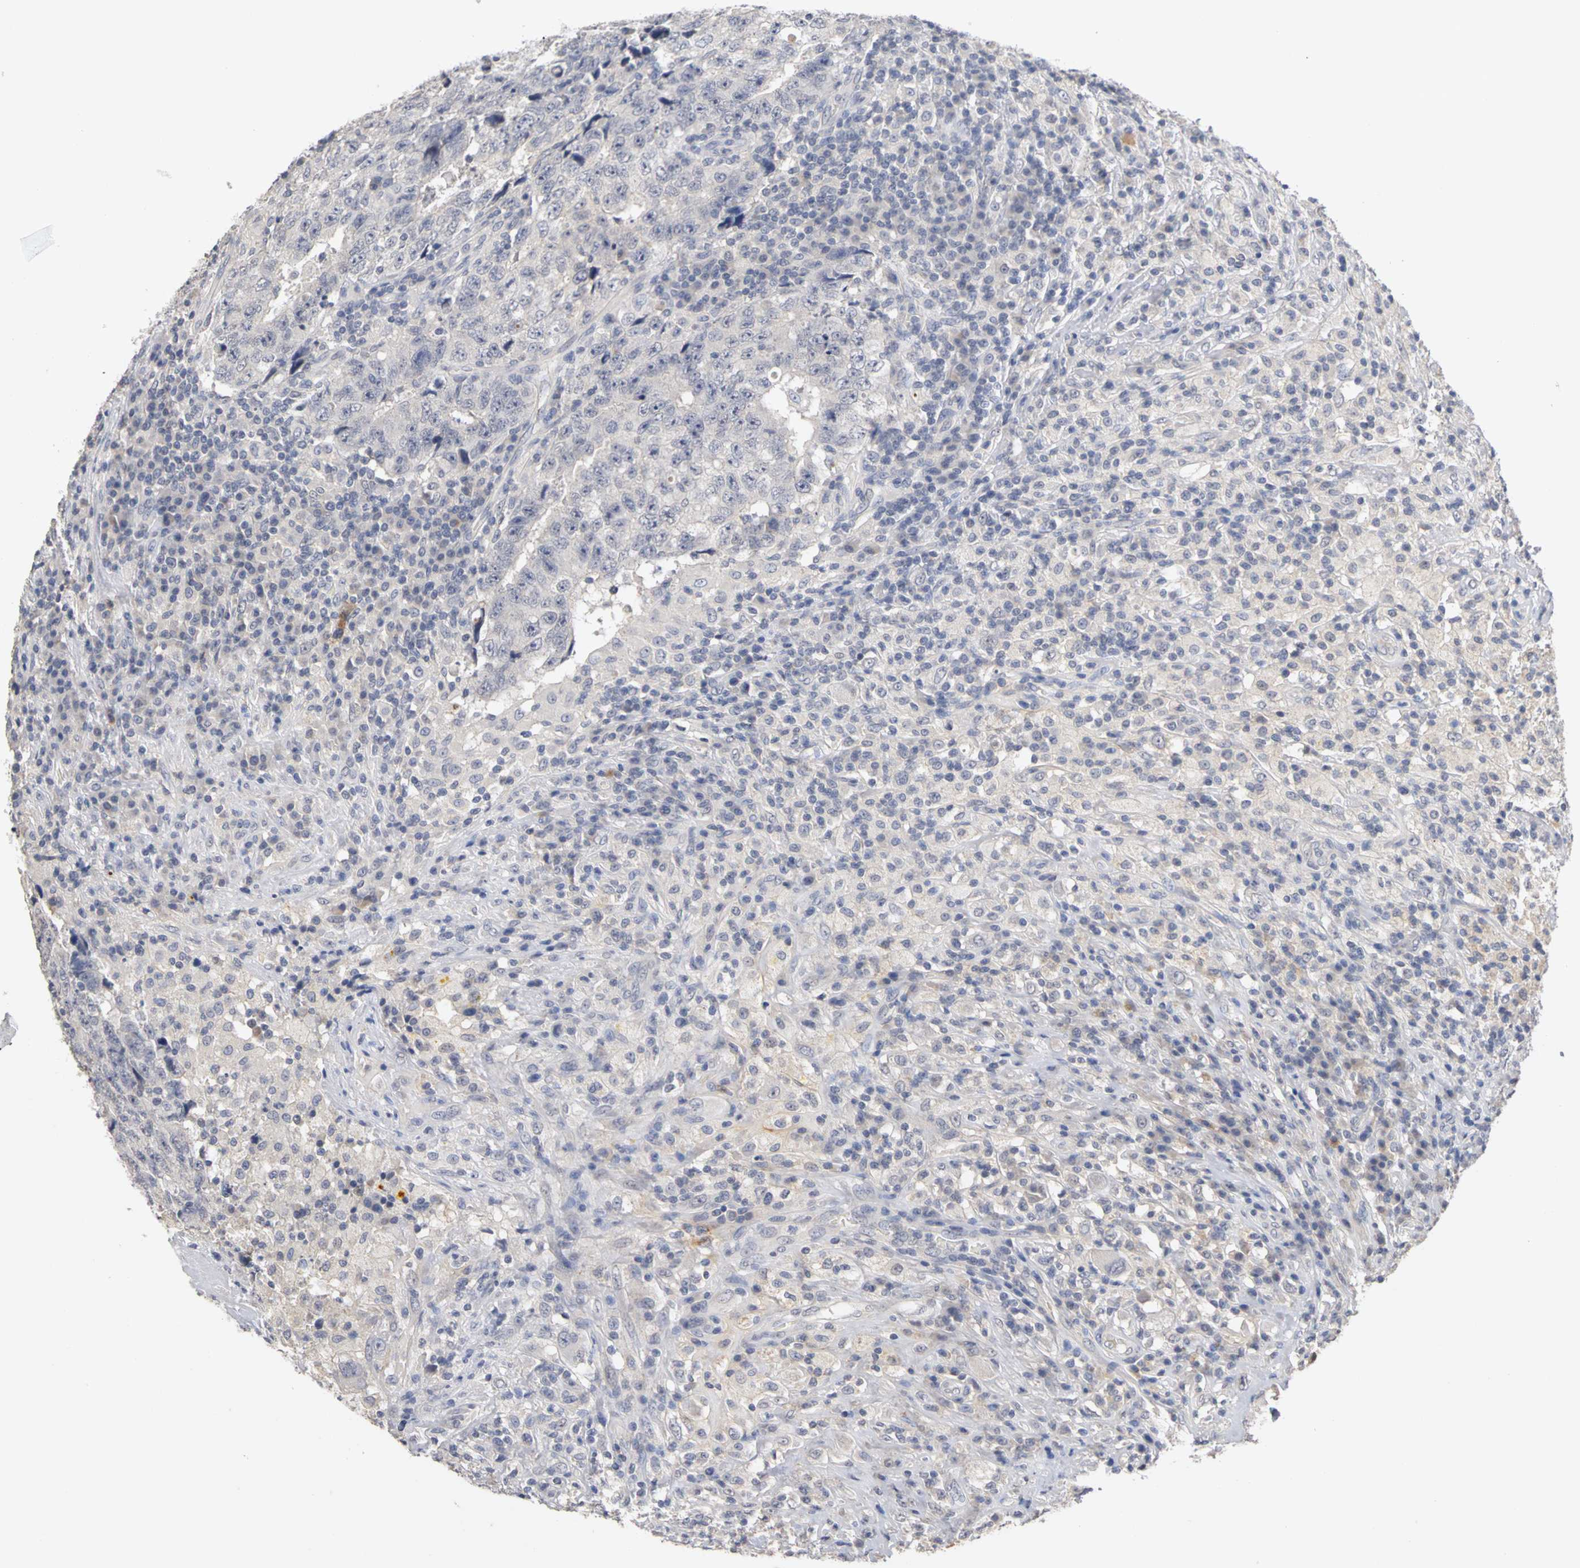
{"staining": {"intensity": "negative", "quantity": "none", "location": "none"}, "tissue": "testis cancer", "cell_type": "Tumor cells", "image_type": "cancer", "snomed": [{"axis": "morphology", "description": "Necrosis, NOS"}, {"axis": "morphology", "description": "Carcinoma, Embryonal, NOS"}, {"axis": "topography", "description": "Testis"}], "caption": "This is an immunohistochemistry (IHC) micrograph of human testis cancer. There is no expression in tumor cells.", "gene": "PGR", "patient": {"sex": "male", "age": 19}}